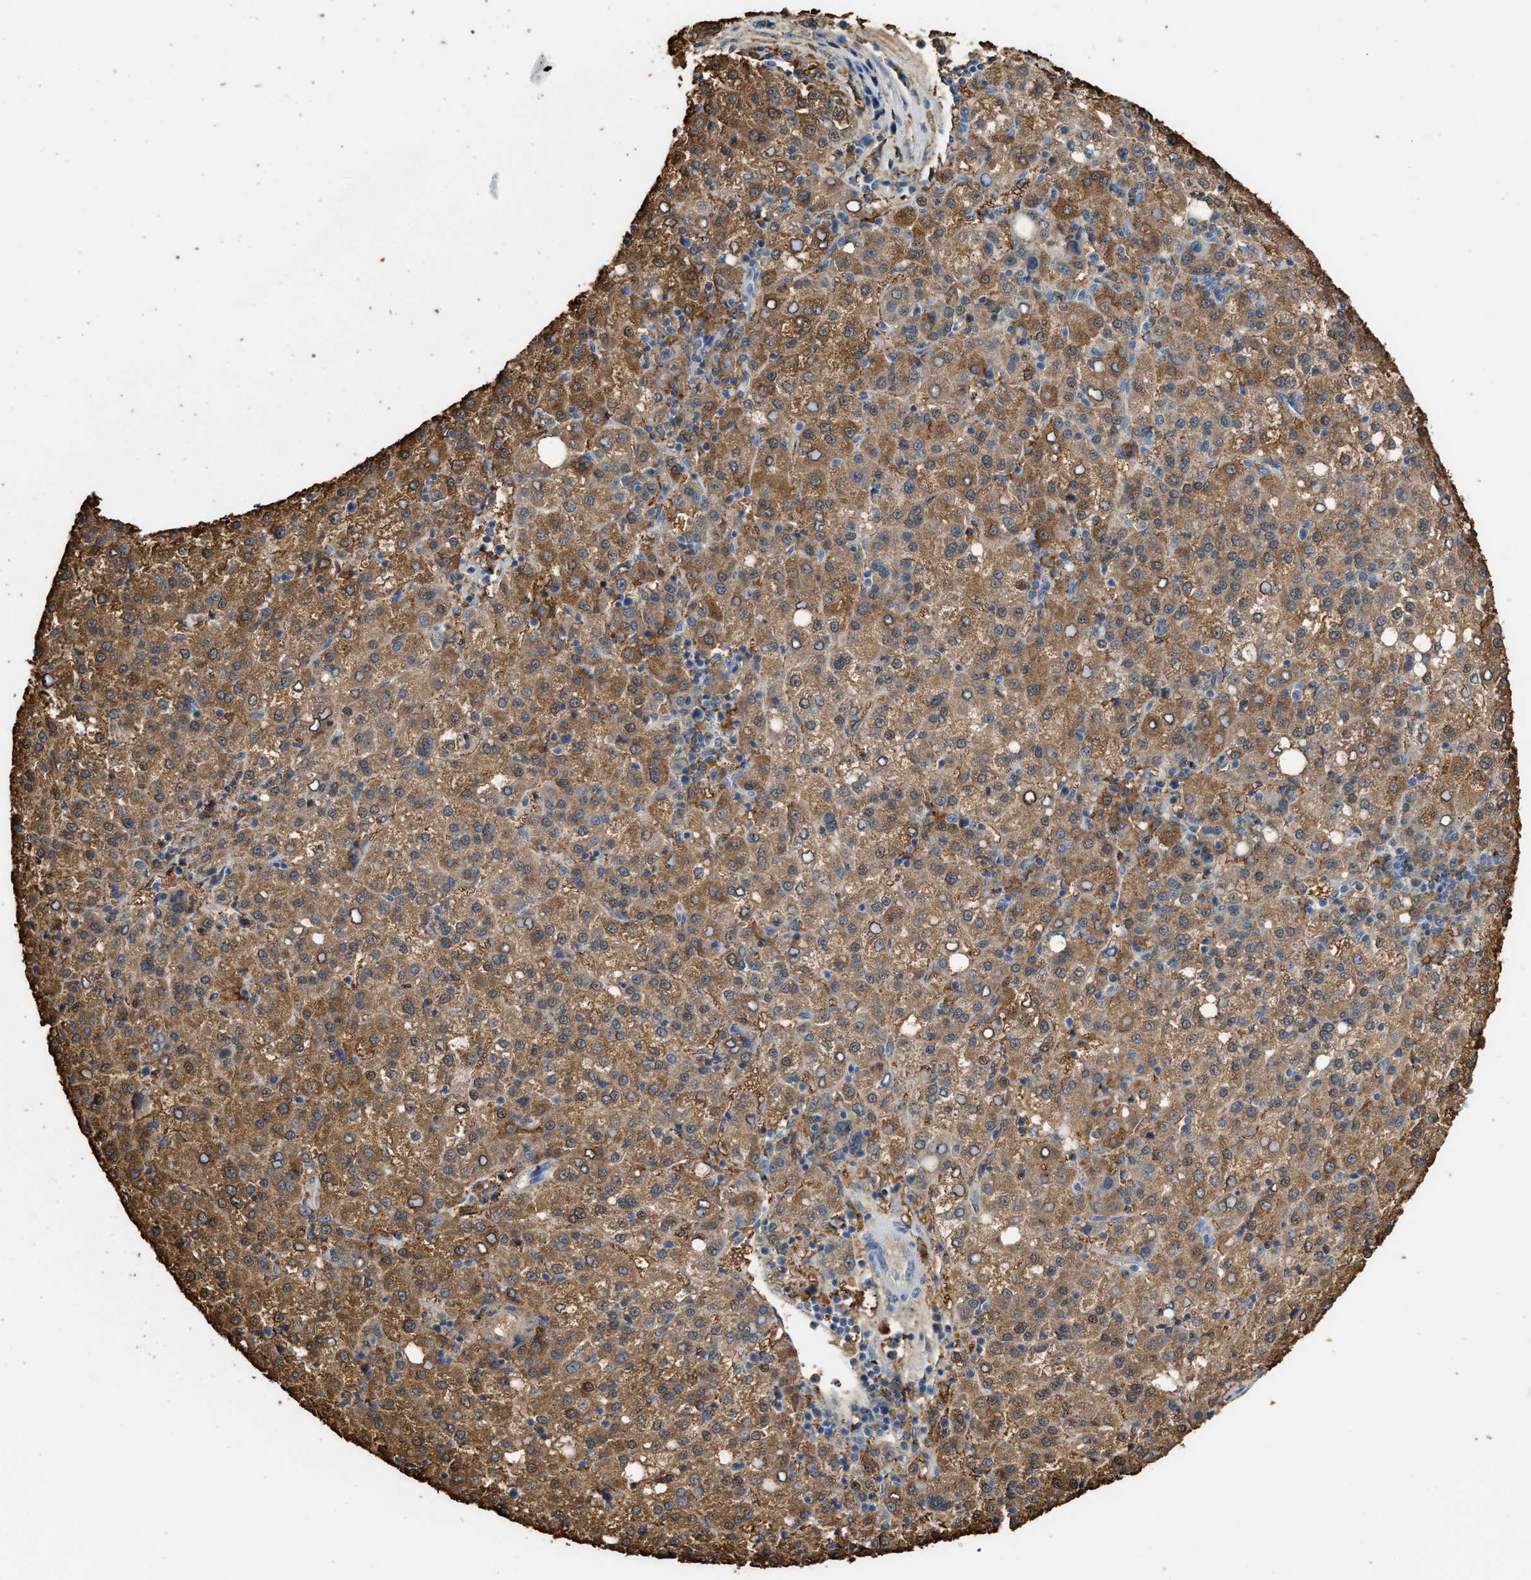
{"staining": {"intensity": "moderate", "quantity": ">75%", "location": "cytoplasmic/membranous"}, "tissue": "liver cancer", "cell_type": "Tumor cells", "image_type": "cancer", "snomed": [{"axis": "morphology", "description": "Carcinoma, Hepatocellular, NOS"}, {"axis": "topography", "description": "Liver"}], "caption": "Hepatocellular carcinoma (liver) stained with a protein marker demonstrates moderate staining in tumor cells.", "gene": "GCN1", "patient": {"sex": "female", "age": 58}}